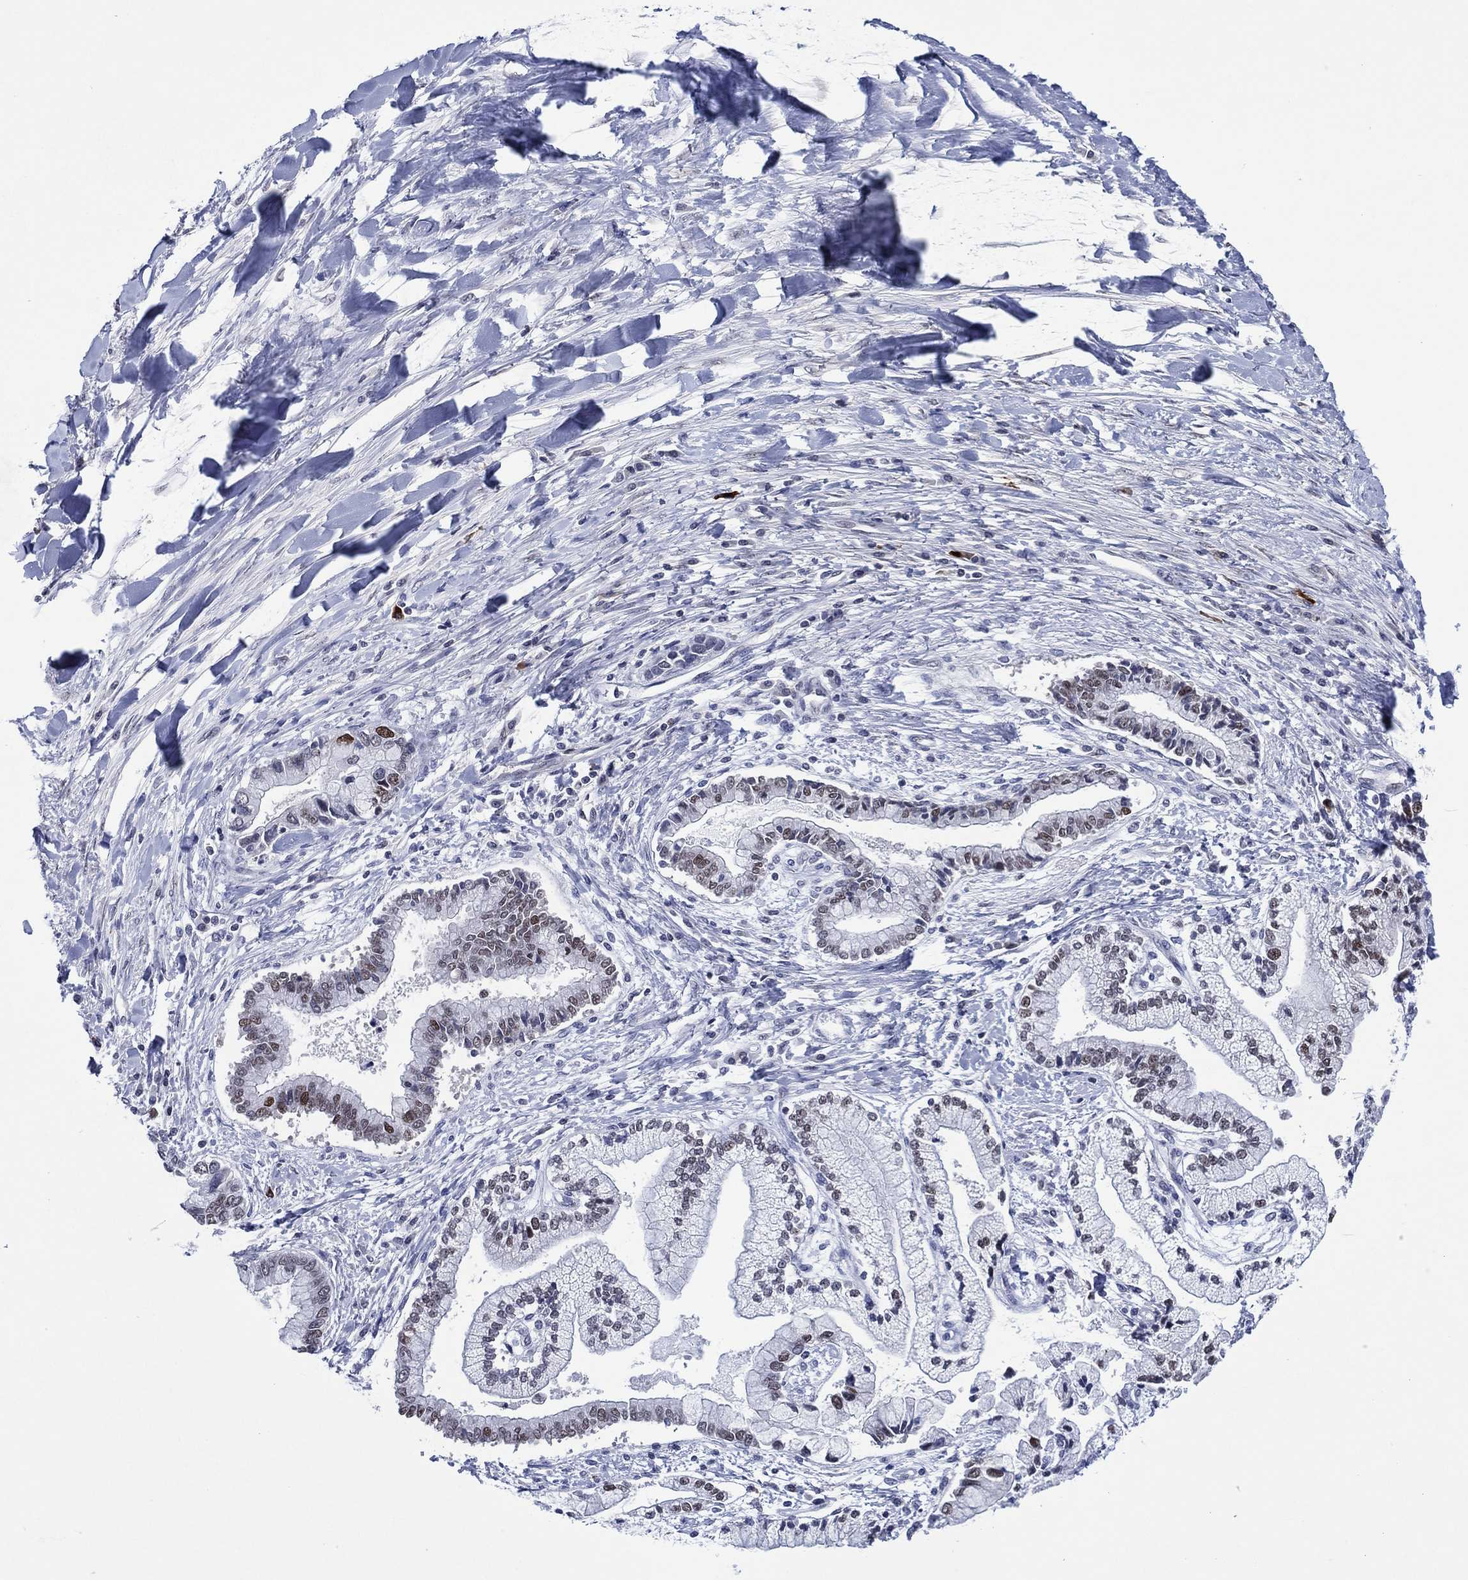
{"staining": {"intensity": "moderate", "quantity": "<25%", "location": "nuclear"}, "tissue": "liver cancer", "cell_type": "Tumor cells", "image_type": "cancer", "snomed": [{"axis": "morphology", "description": "Cholangiocarcinoma"}, {"axis": "topography", "description": "Liver"}], "caption": "Cholangiocarcinoma (liver) stained with DAB (3,3'-diaminobenzidine) immunohistochemistry shows low levels of moderate nuclear positivity in approximately <25% of tumor cells.", "gene": "GATA6", "patient": {"sex": "male", "age": 50}}